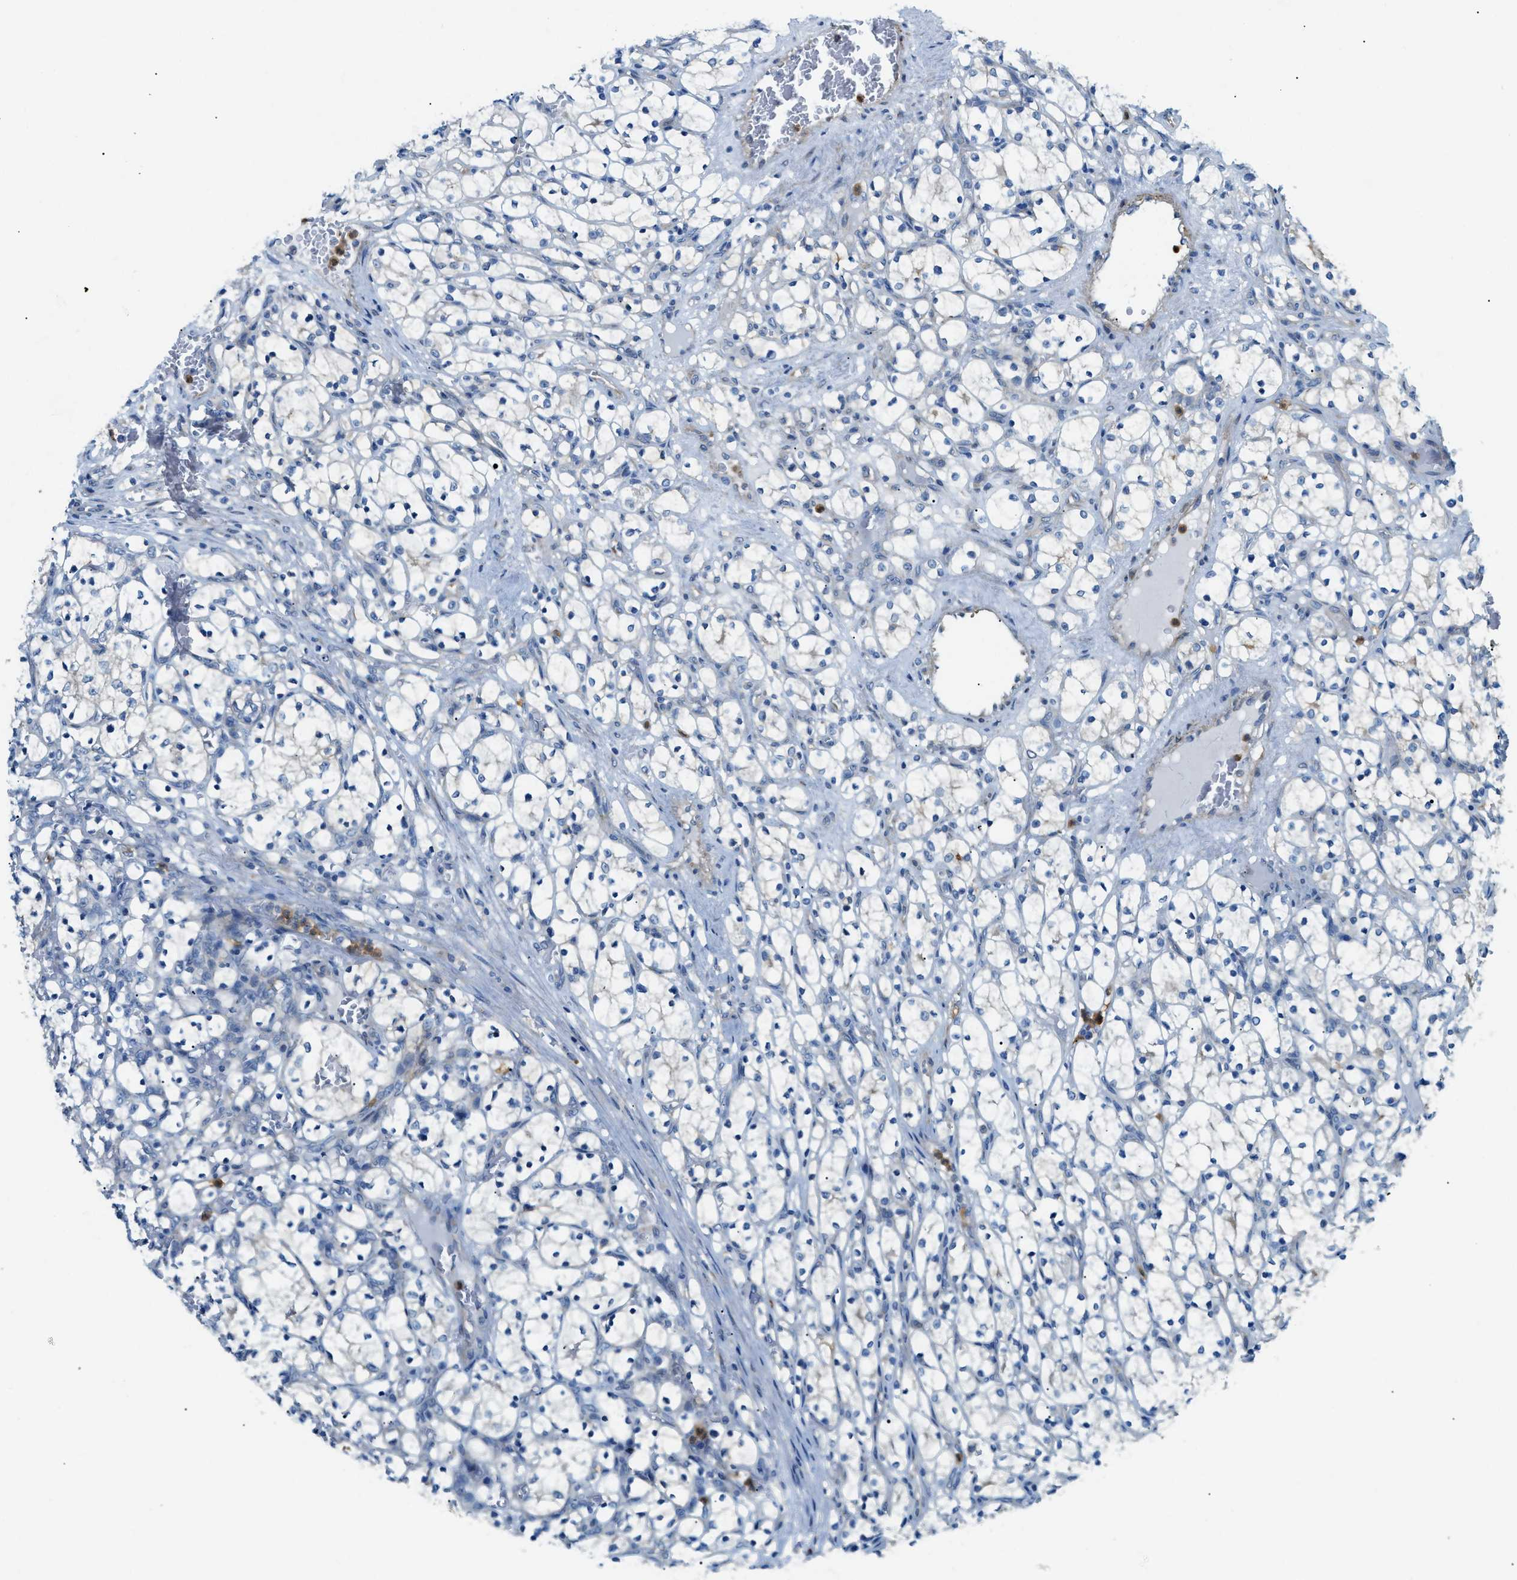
{"staining": {"intensity": "negative", "quantity": "none", "location": "none"}, "tissue": "renal cancer", "cell_type": "Tumor cells", "image_type": "cancer", "snomed": [{"axis": "morphology", "description": "Adenocarcinoma, NOS"}, {"axis": "topography", "description": "Kidney"}], "caption": "This is an IHC histopathology image of human renal cancer (adenocarcinoma). There is no positivity in tumor cells.", "gene": "ZDHHC13", "patient": {"sex": "female", "age": 69}}